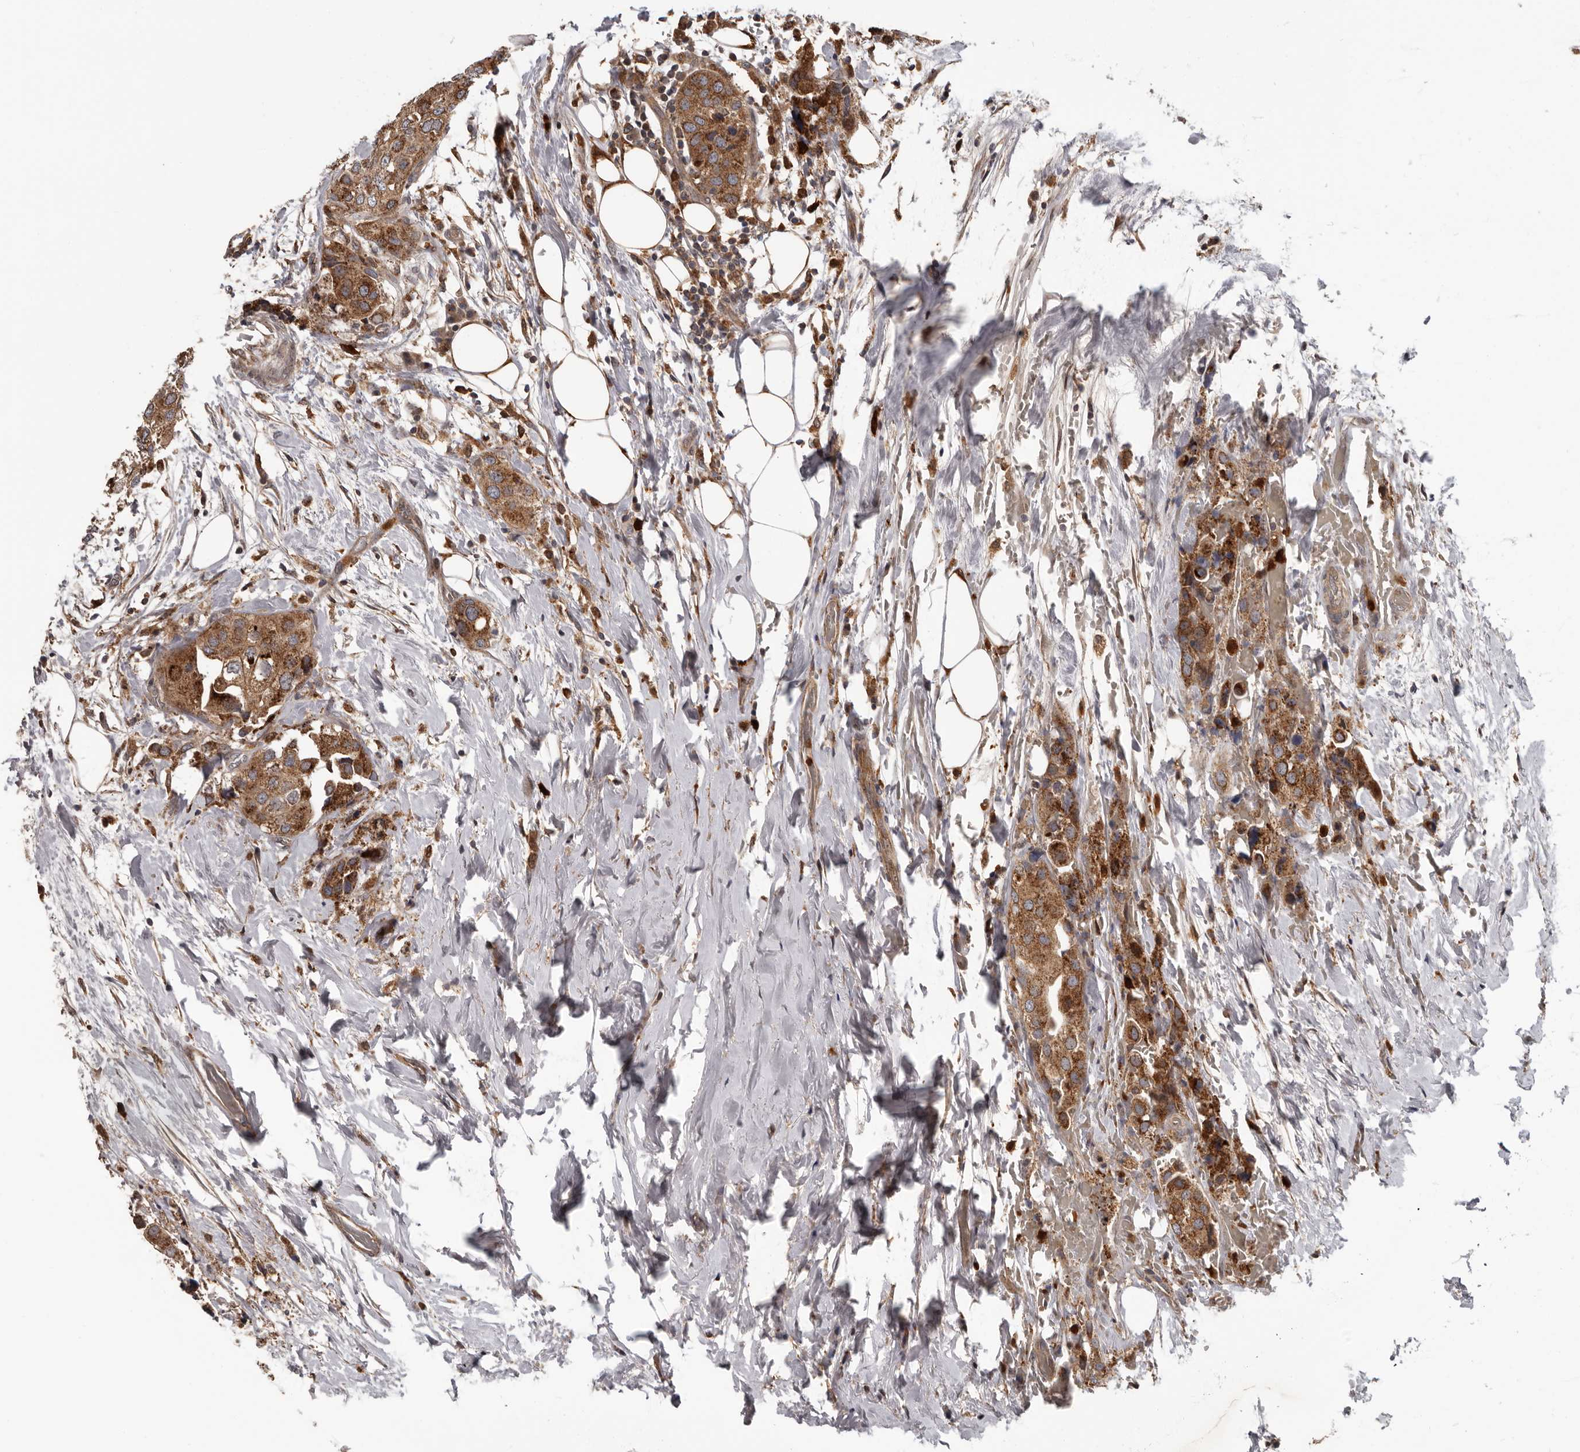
{"staining": {"intensity": "moderate", "quantity": ">75%", "location": "cytoplasmic/membranous"}, "tissue": "urothelial cancer", "cell_type": "Tumor cells", "image_type": "cancer", "snomed": [{"axis": "morphology", "description": "Urothelial carcinoma, High grade"}, {"axis": "topography", "description": "Urinary bladder"}], "caption": "High-power microscopy captured an immunohistochemistry (IHC) histopathology image of urothelial cancer, revealing moderate cytoplasmic/membranous positivity in approximately >75% of tumor cells.", "gene": "FGFR4", "patient": {"sex": "male", "age": 64}}